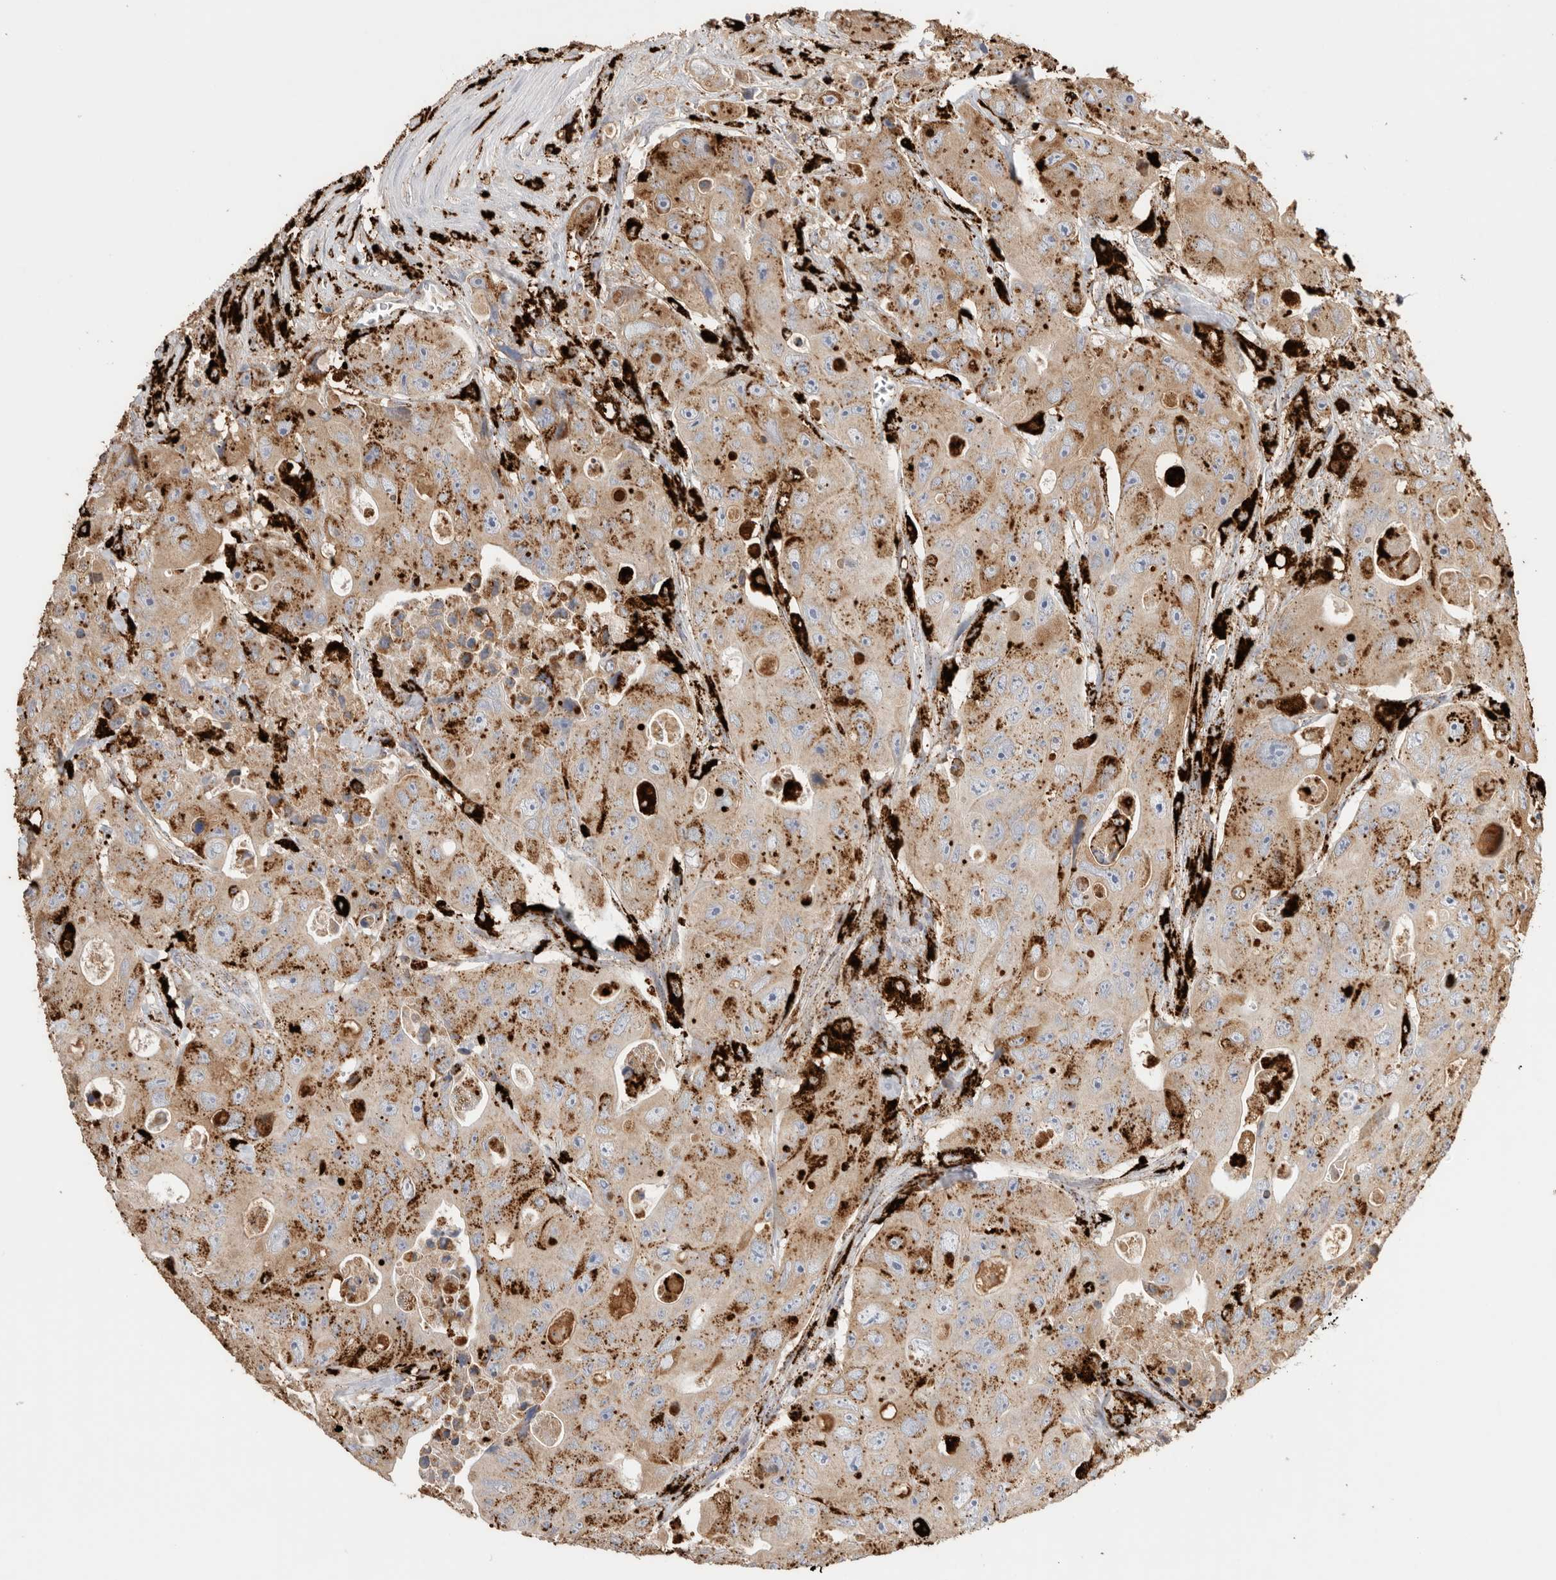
{"staining": {"intensity": "strong", "quantity": "25%-75%", "location": "cytoplasmic/membranous,nuclear"}, "tissue": "colorectal cancer", "cell_type": "Tumor cells", "image_type": "cancer", "snomed": [{"axis": "morphology", "description": "Adenocarcinoma, NOS"}, {"axis": "topography", "description": "Colon"}], "caption": "This is an image of IHC staining of adenocarcinoma (colorectal), which shows strong positivity in the cytoplasmic/membranous and nuclear of tumor cells.", "gene": "GGH", "patient": {"sex": "female", "age": 46}}